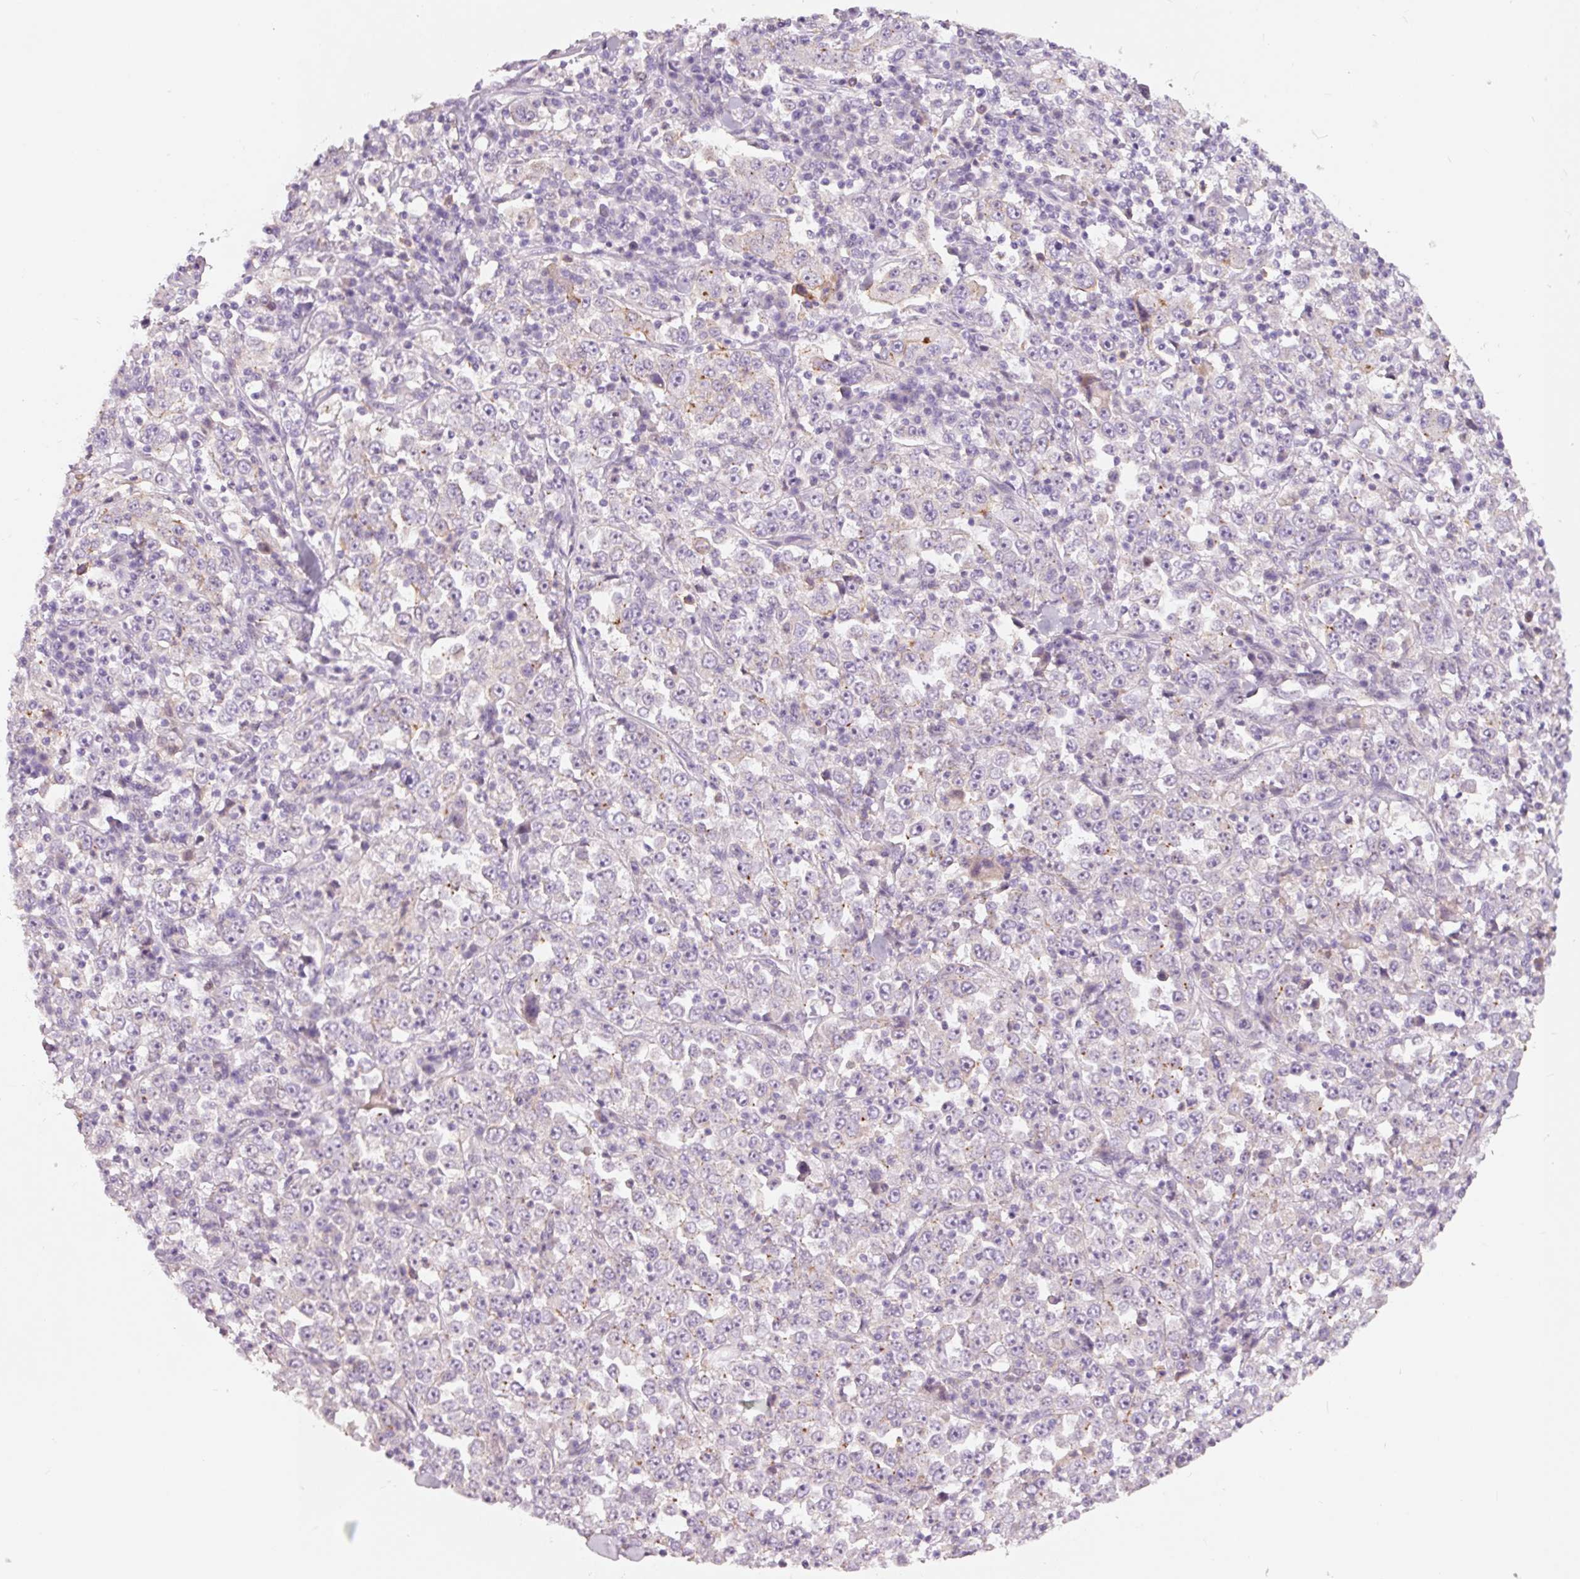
{"staining": {"intensity": "negative", "quantity": "none", "location": "none"}, "tissue": "stomach cancer", "cell_type": "Tumor cells", "image_type": "cancer", "snomed": [{"axis": "morphology", "description": "Normal tissue, NOS"}, {"axis": "morphology", "description": "Adenocarcinoma, NOS"}, {"axis": "topography", "description": "Stomach, upper"}, {"axis": "topography", "description": "Stomach"}], "caption": "The photomicrograph displays no staining of tumor cells in stomach adenocarcinoma.", "gene": "DAPP1", "patient": {"sex": "male", "age": 59}}